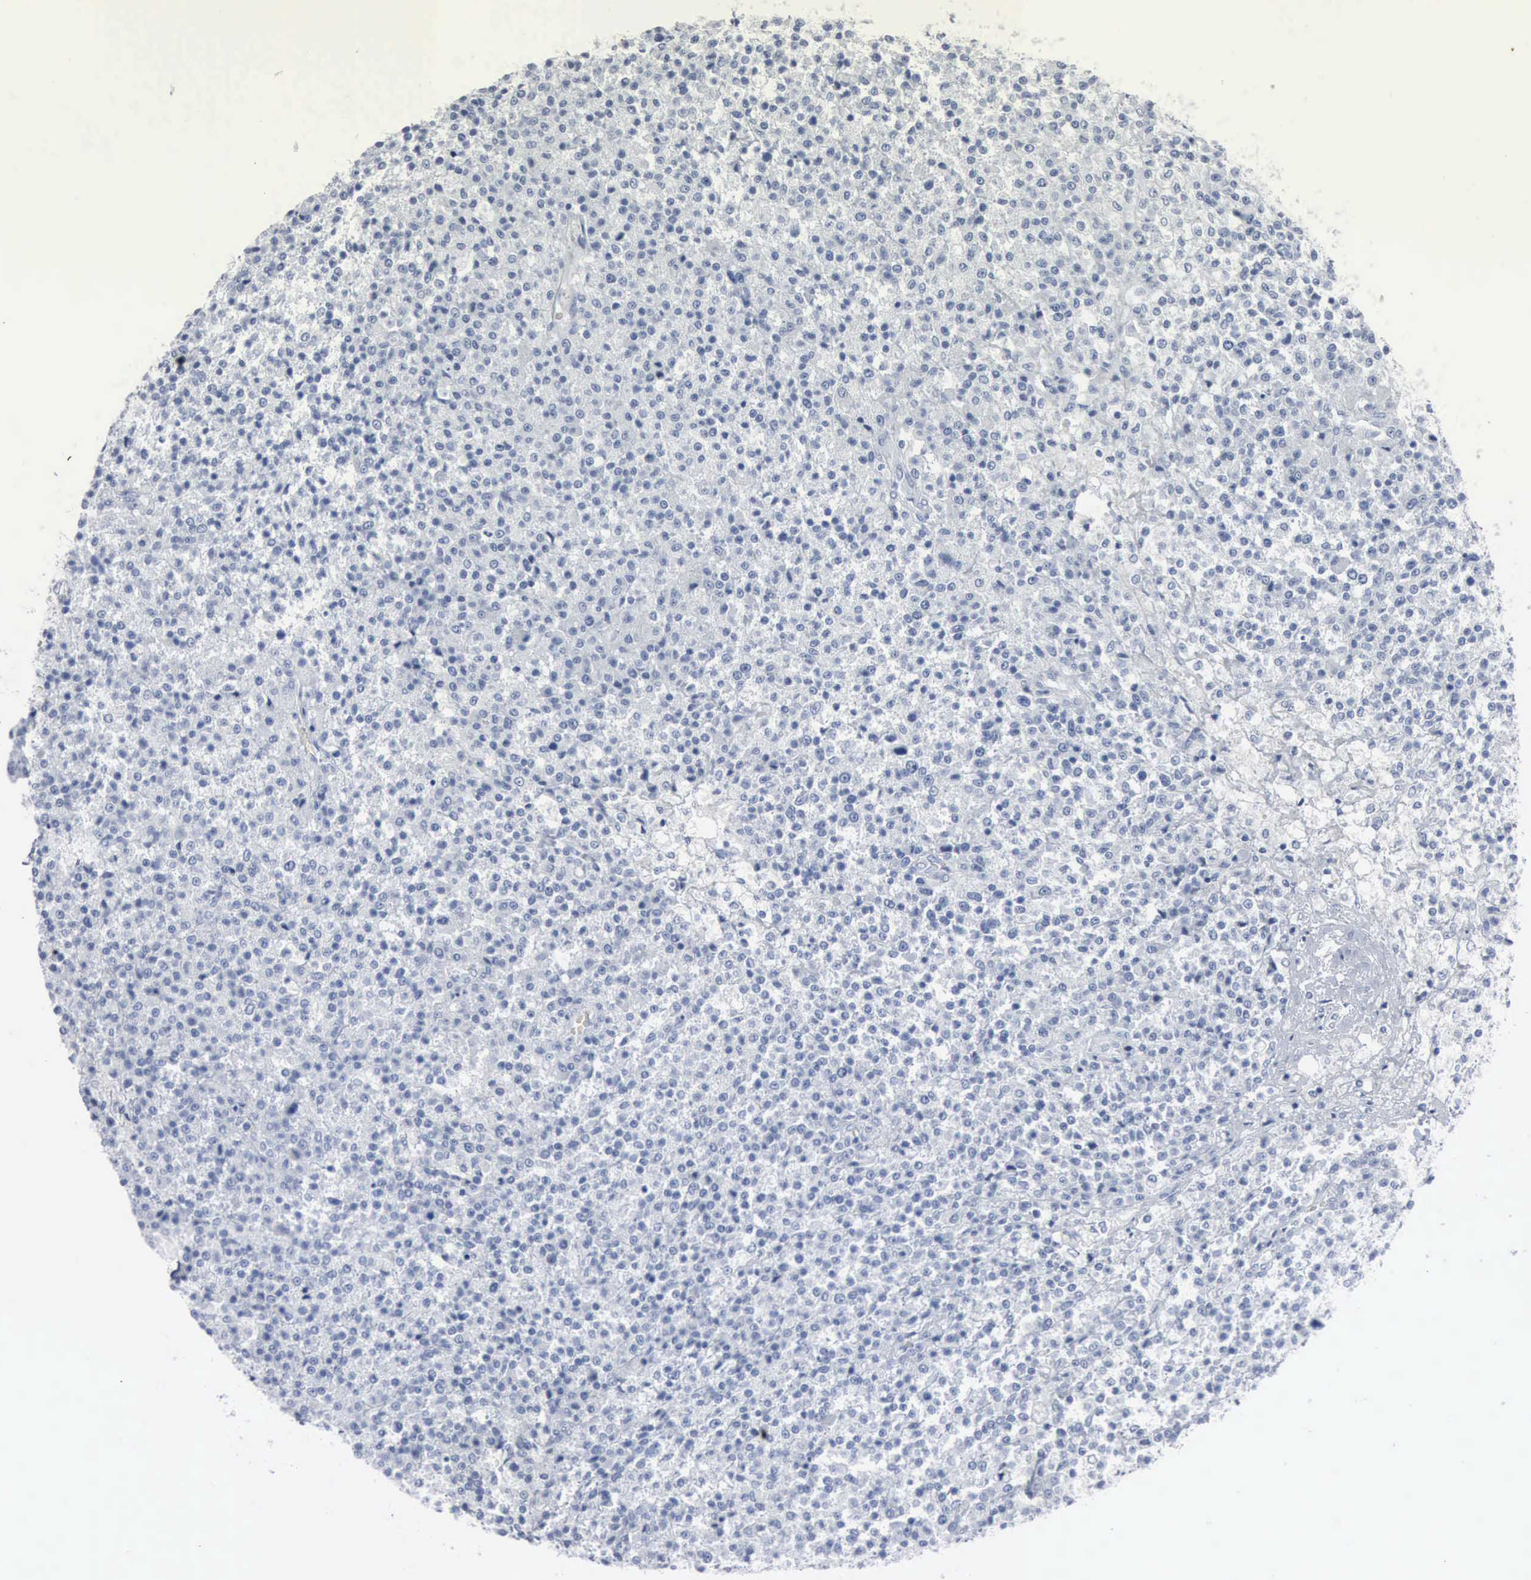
{"staining": {"intensity": "negative", "quantity": "none", "location": "none"}, "tissue": "testis cancer", "cell_type": "Tumor cells", "image_type": "cancer", "snomed": [{"axis": "morphology", "description": "Seminoma, NOS"}, {"axis": "topography", "description": "Testis"}], "caption": "Tumor cells are negative for protein expression in human seminoma (testis).", "gene": "DMD", "patient": {"sex": "male", "age": 59}}